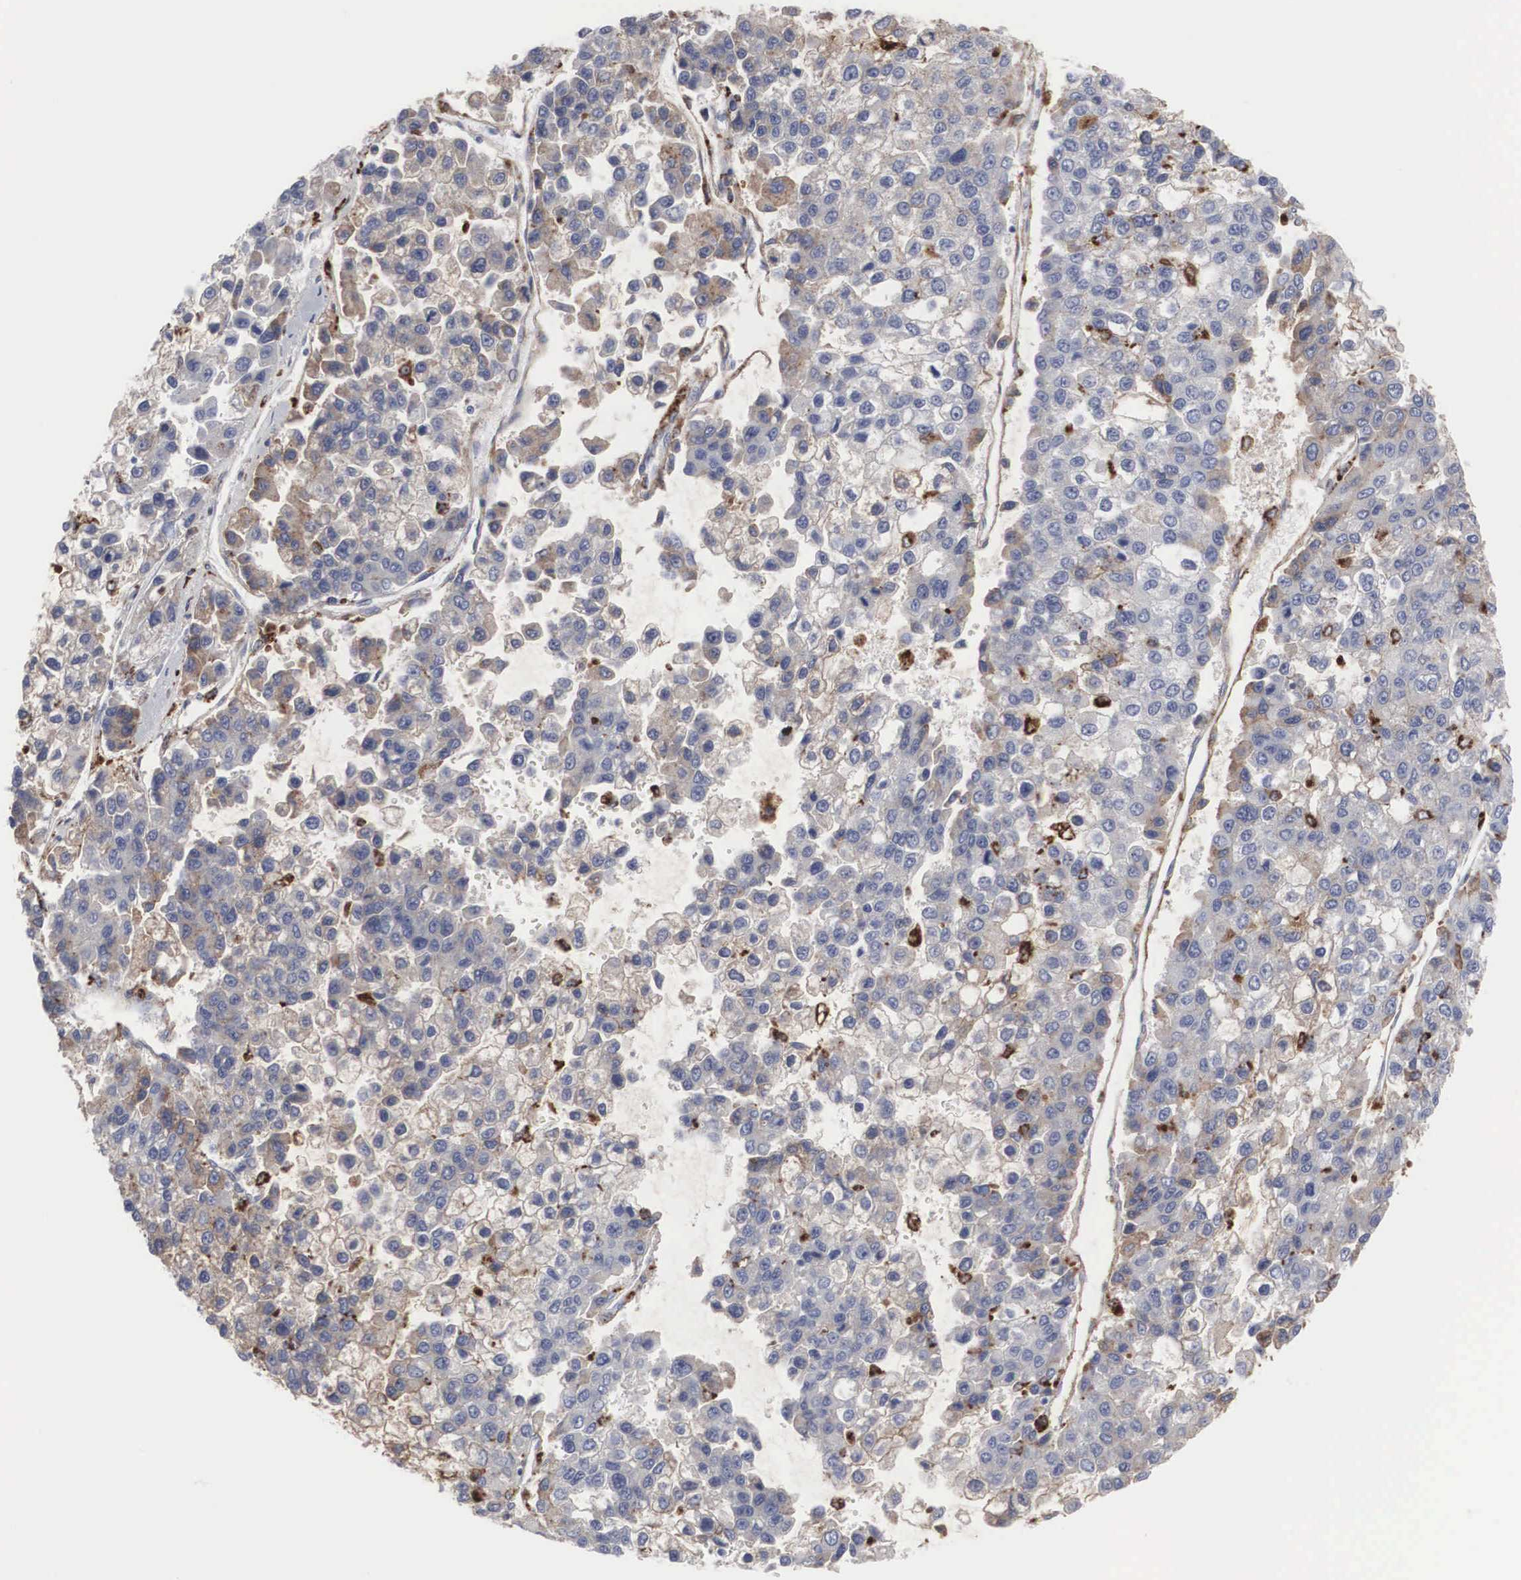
{"staining": {"intensity": "weak", "quantity": "25%-75%", "location": "cytoplasmic/membranous"}, "tissue": "liver cancer", "cell_type": "Tumor cells", "image_type": "cancer", "snomed": [{"axis": "morphology", "description": "Carcinoma, Hepatocellular, NOS"}, {"axis": "topography", "description": "Liver"}], "caption": "Weak cytoplasmic/membranous staining for a protein is identified in approximately 25%-75% of tumor cells of liver cancer (hepatocellular carcinoma) using IHC.", "gene": "LGALS3BP", "patient": {"sex": "female", "age": 66}}